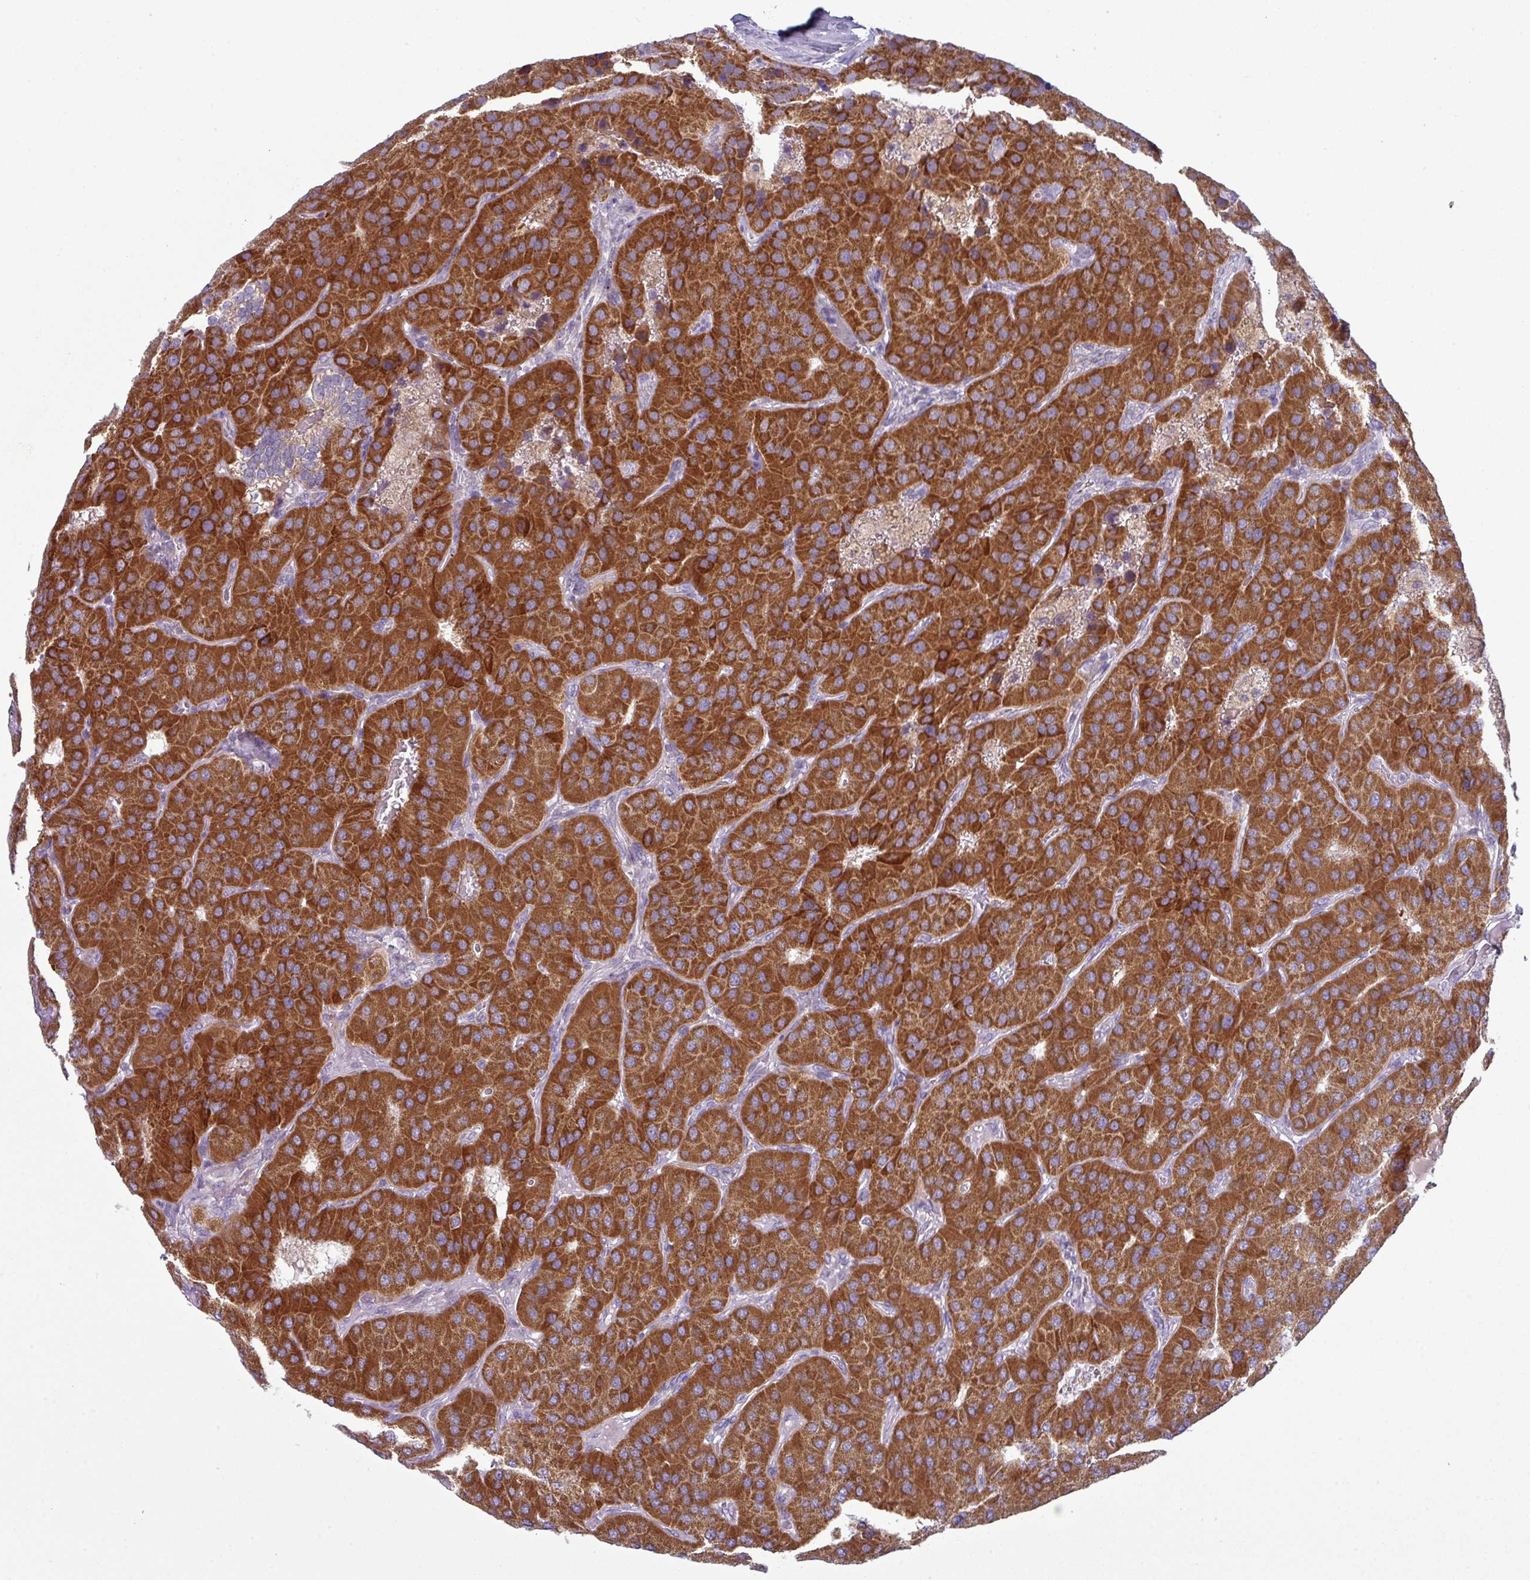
{"staining": {"intensity": "strong", "quantity": ">75%", "location": "cytoplasmic/membranous"}, "tissue": "parathyroid gland", "cell_type": "Glandular cells", "image_type": "normal", "snomed": [{"axis": "morphology", "description": "Normal tissue, NOS"}, {"axis": "morphology", "description": "Adenoma, NOS"}, {"axis": "topography", "description": "Parathyroid gland"}], "caption": "Human parathyroid gland stained with a brown dye demonstrates strong cytoplasmic/membranous positive positivity in about >75% of glandular cells.", "gene": "ZNF615", "patient": {"sex": "female", "age": 86}}